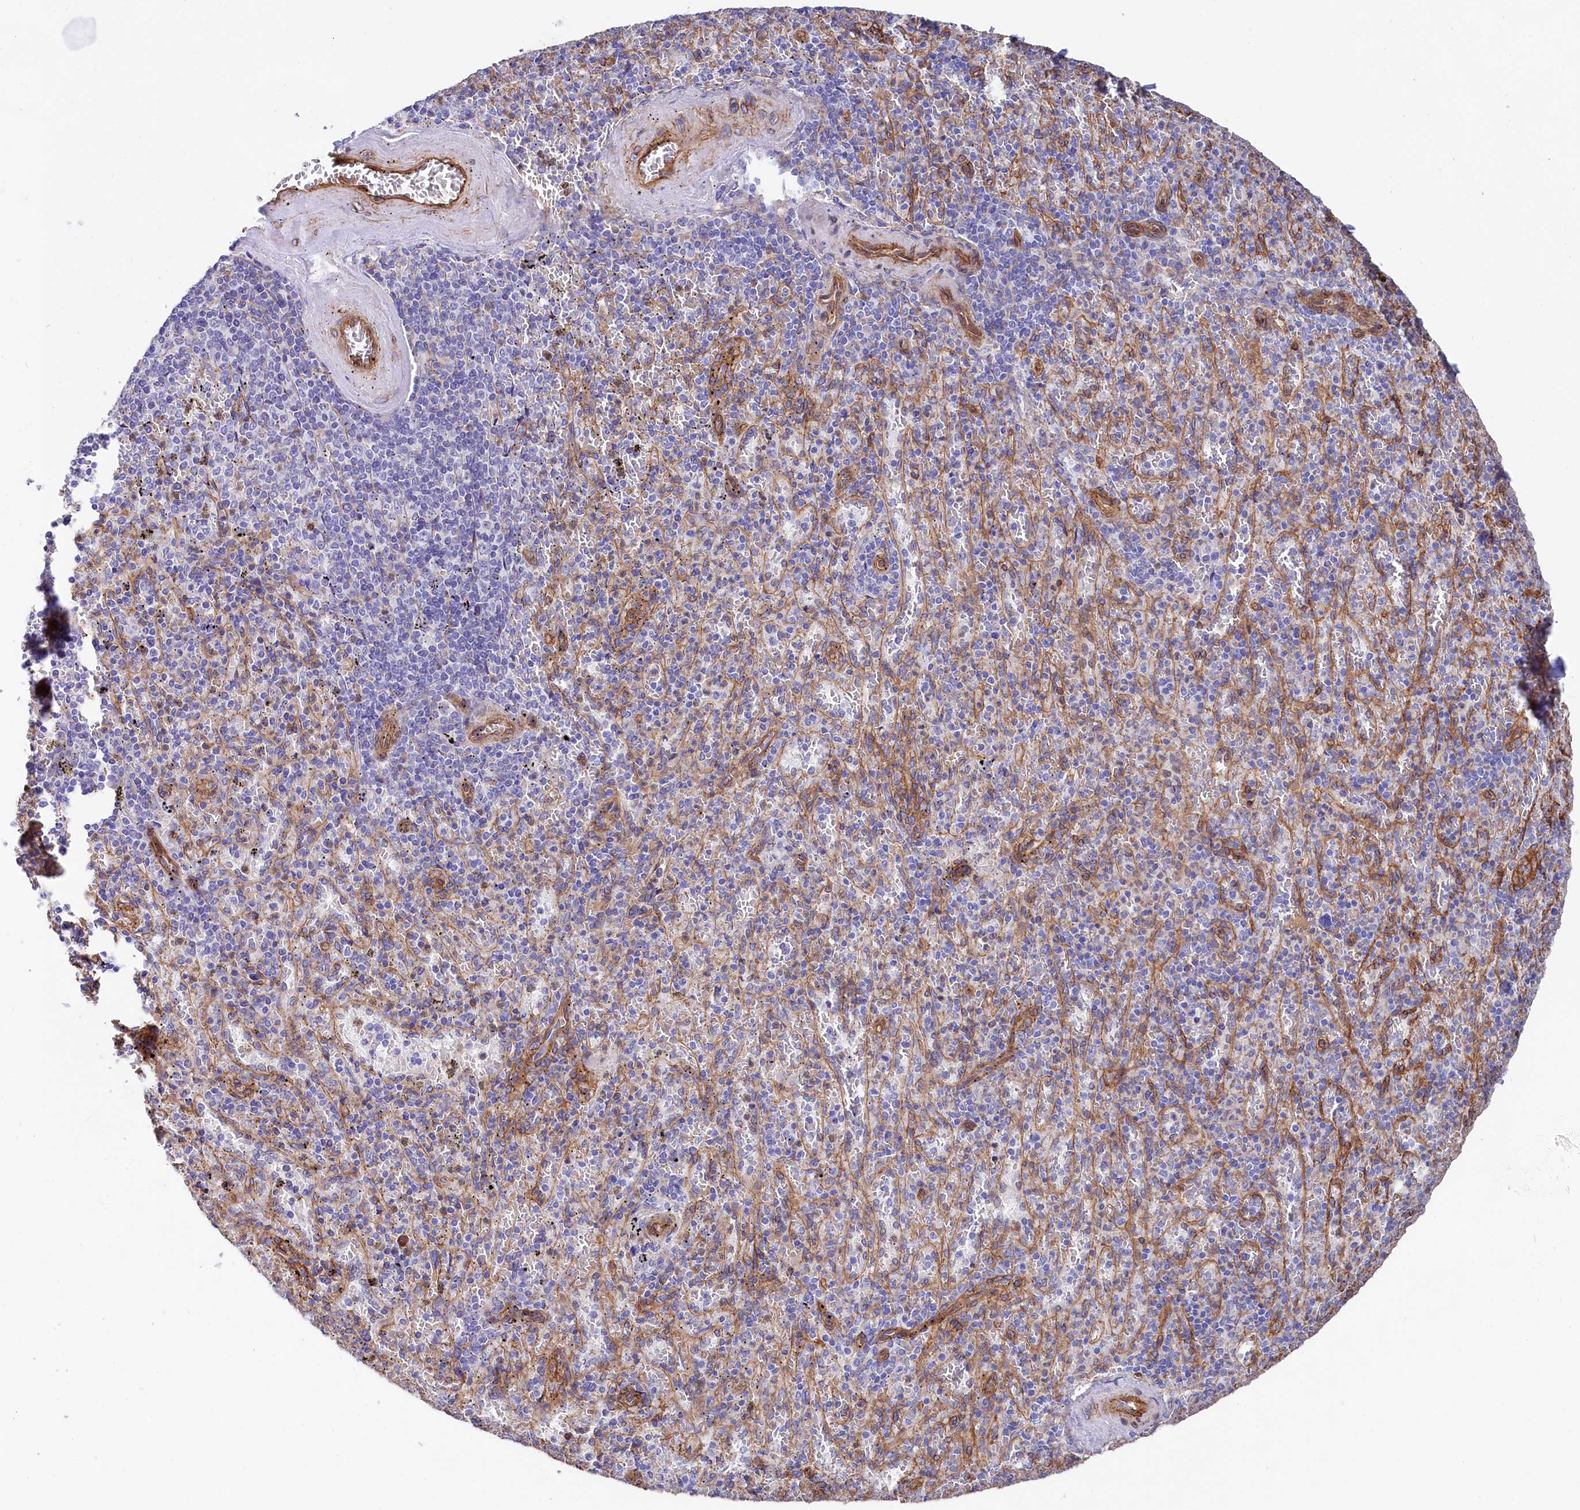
{"staining": {"intensity": "negative", "quantity": "none", "location": "none"}, "tissue": "spleen", "cell_type": "Cells in red pulp", "image_type": "normal", "snomed": [{"axis": "morphology", "description": "Normal tissue, NOS"}, {"axis": "topography", "description": "Spleen"}], "caption": "There is no significant staining in cells in red pulp of spleen. (DAB immunohistochemistry visualized using brightfield microscopy, high magnification).", "gene": "TNKS1BP1", "patient": {"sex": "male", "age": 82}}